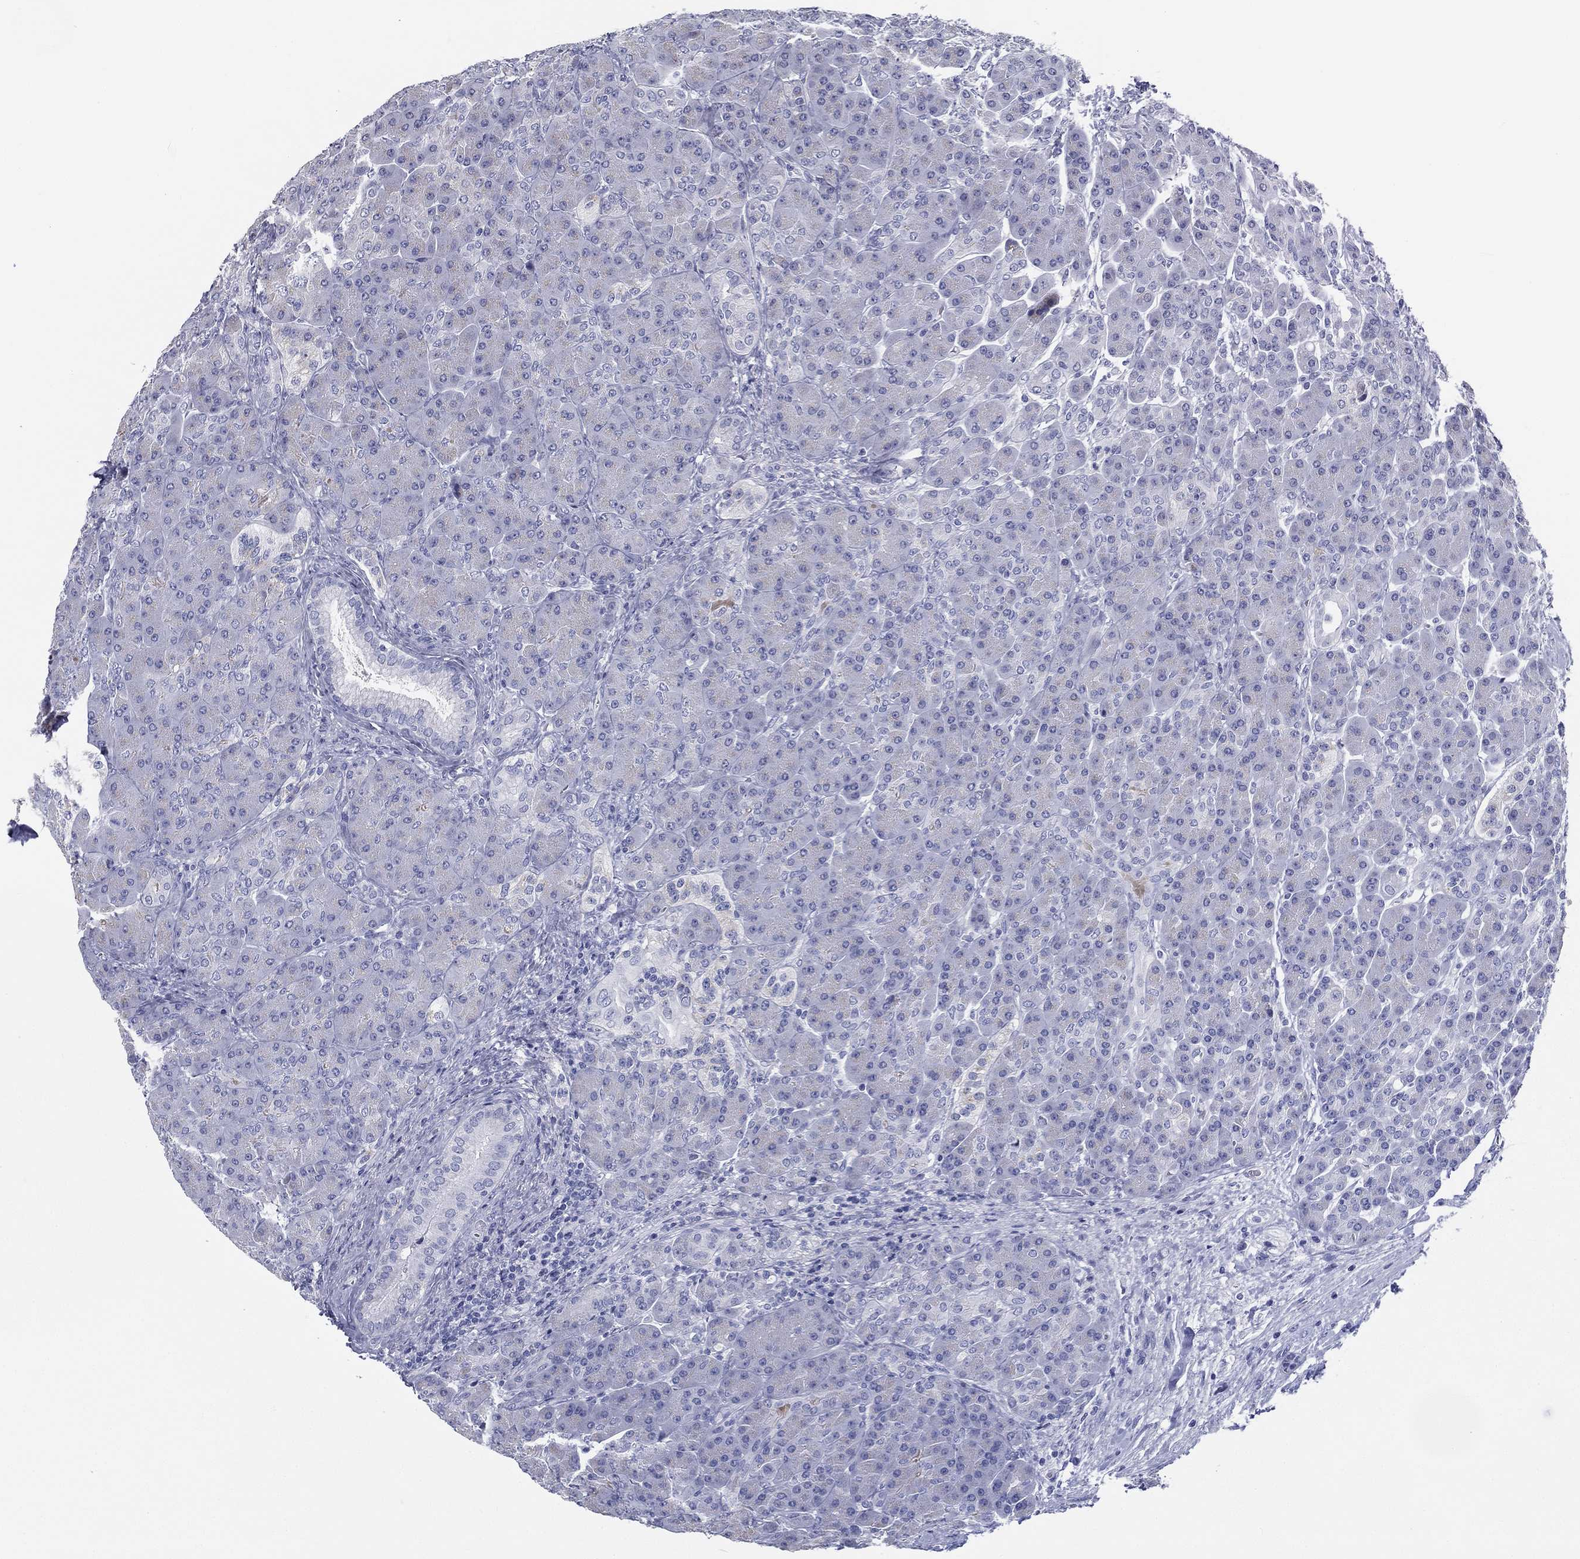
{"staining": {"intensity": "weak", "quantity": "<25%", "location": "cytoplasmic/membranous"}, "tissue": "pancreas", "cell_type": "Exocrine glandular cells", "image_type": "normal", "snomed": [{"axis": "morphology", "description": "Normal tissue, NOS"}, {"axis": "topography", "description": "Pancreas"}], "caption": "This is an immunohistochemistry (IHC) photomicrograph of benign human pancreas. There is no staining in exocrine glandular cells.", "gene": "RSPH4A", "patient": {"sex": "male", "age": 70}}